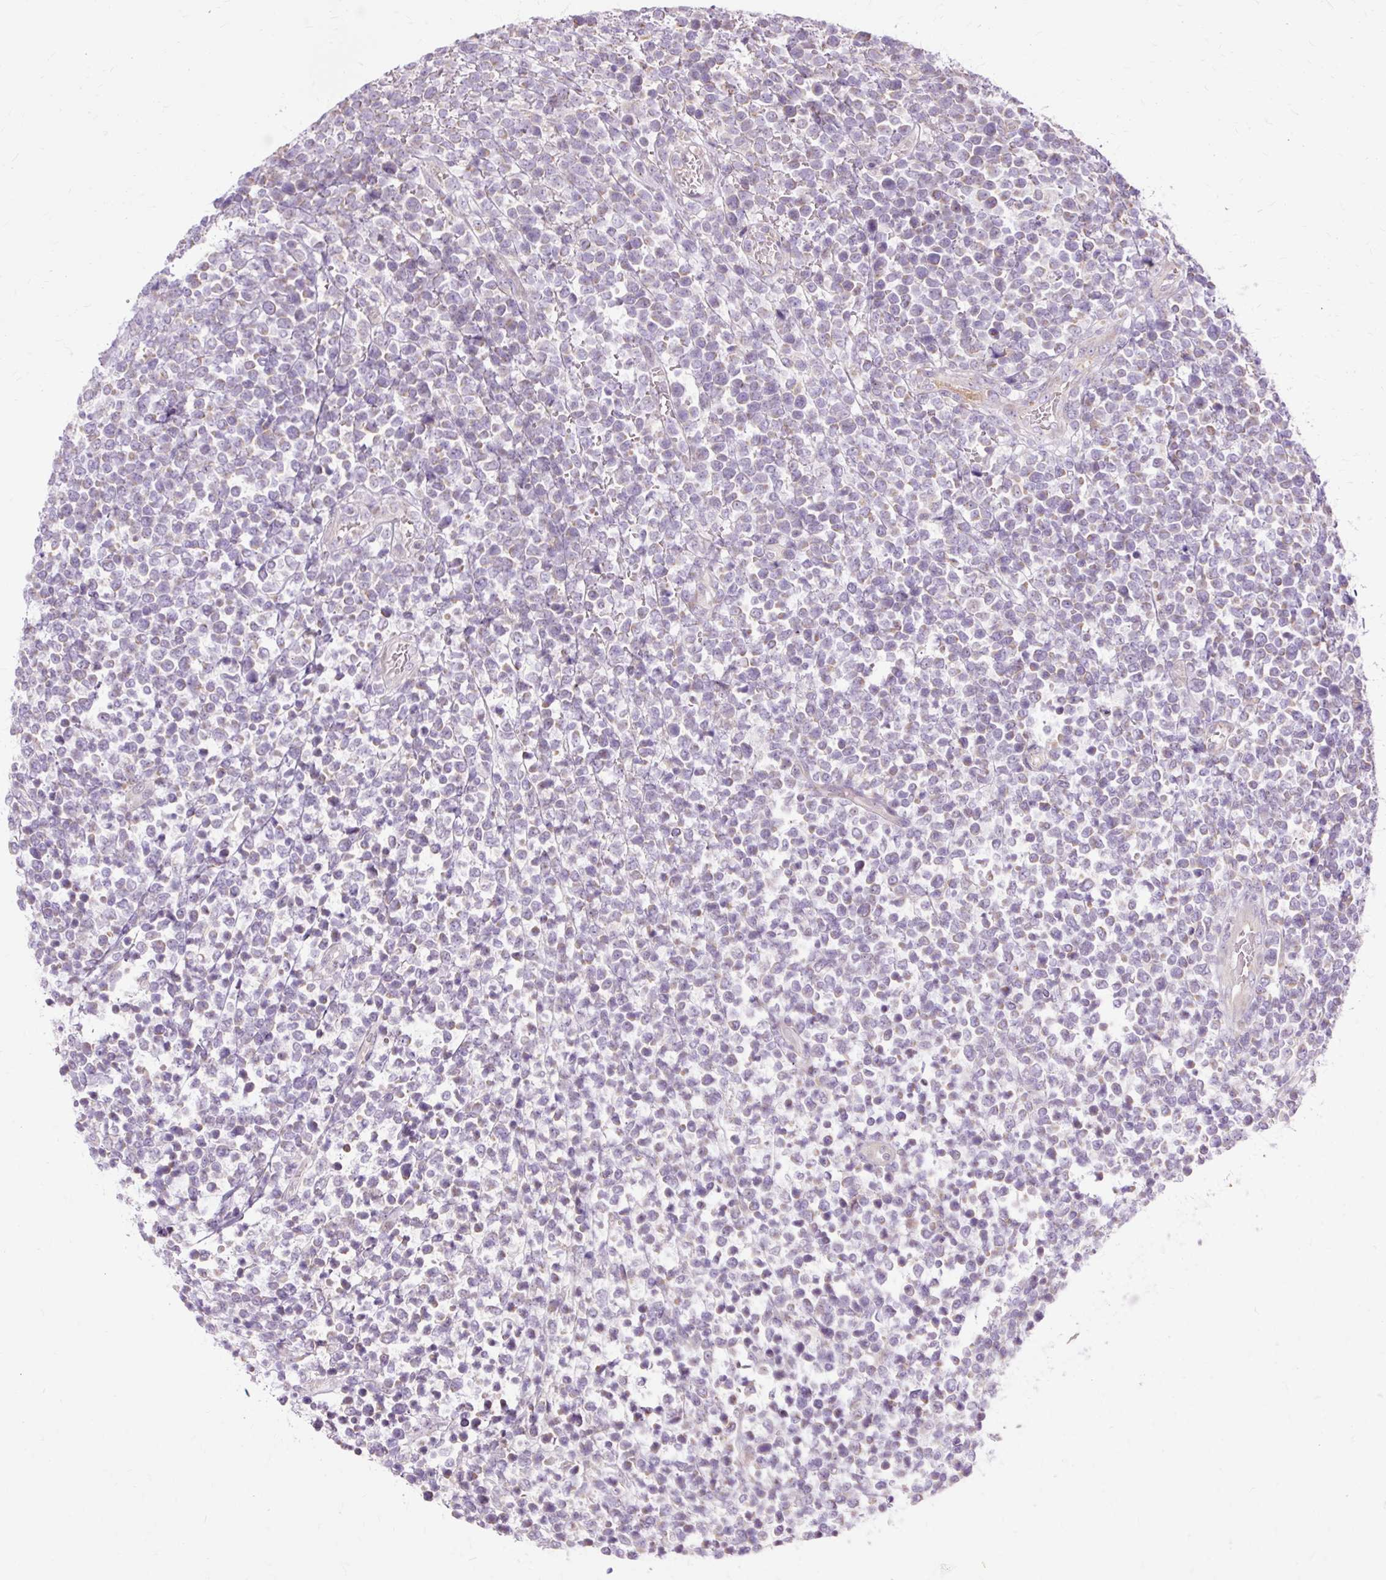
{"staining": {"intensity": "negative", "quantity": "none", "location": "none"}, "tissue": "lymphoma", "cell_type": "Tumor cells", "image_type": "cancer", "snomed": [{"axis": "morphology", "description": "Malignant lymphoma, non-Hodgkin's type, High grade"}, {"axis": "topography", "description": "Soft tissue"}], "caption": "Malignant lymphoma, non-Hodgkin's type (high-grade) stained for a protein using immunohistochemistry (IHC) shows no positivity tumor cells.", "gene": "PDZD2", "patient": {"sex": "female", "age": 56}}